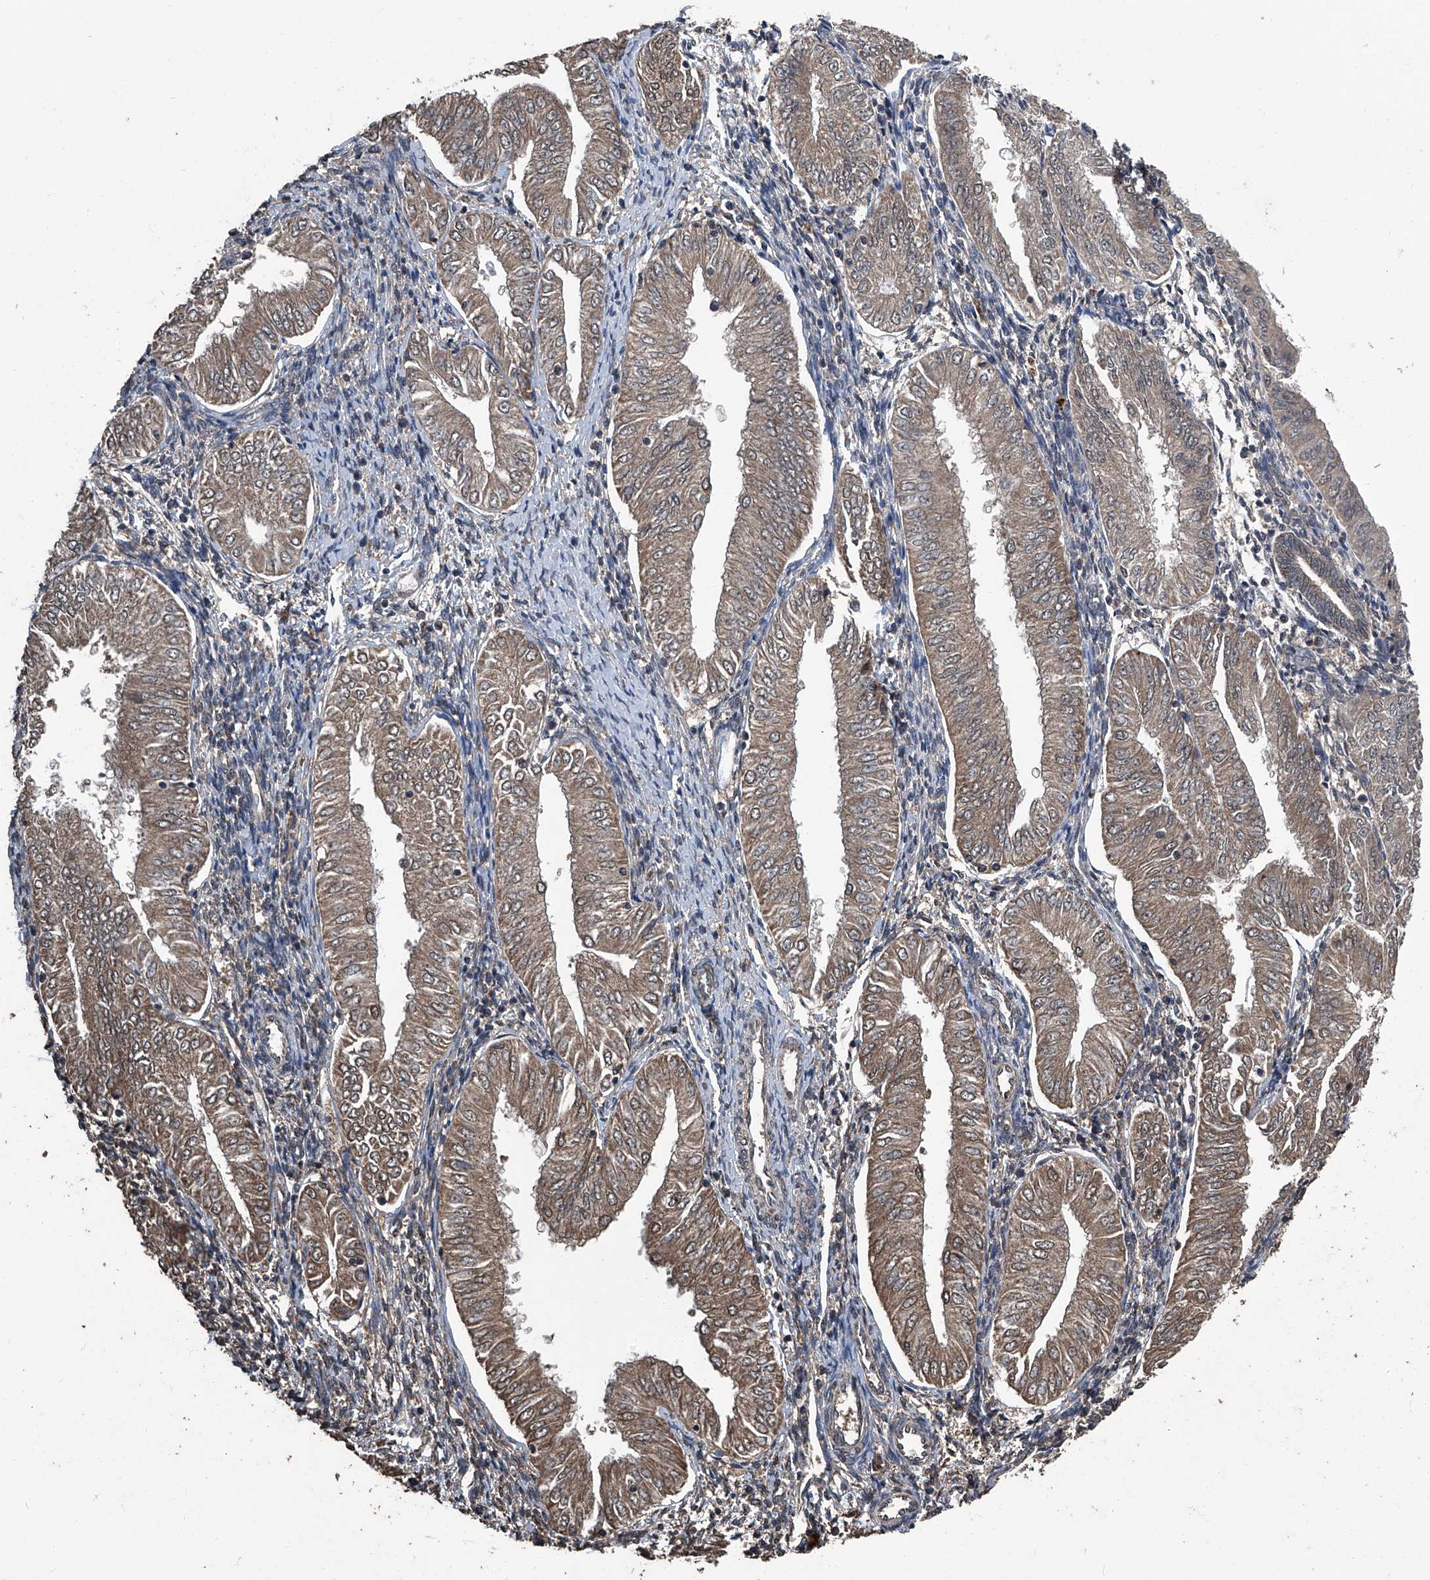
{"staining": {"intensity": "moderate", "quantity": ">75%", "location": "cytoplasmic/membranous"}, "tissue": "endometrial cancer", "cell_type": "Tumor cells", "image_type": "cancer", "snomed": [{"axis": "morphology", "description": "Adenocarcinoma, NOS"}, {"axis": "topography", "description": "Endometrium"}], "caption": "Immunohistochemistry (DAB (3,3'-diaminobenzidine)) staining of endometrial cancer (adenocarcinoma) reveals moderate cytoplasmic/membranous protein staining in approximately >75% of tumor cells. The staining was performed using DAB (3,3'-diaminobenzidine) to visualize the protein expression in brown, while the nuclei were stained in blue with hematoxylin (Magnification: 20x).", "gene": "STARD7", "patient": {"sex": "female", "age": 53}}